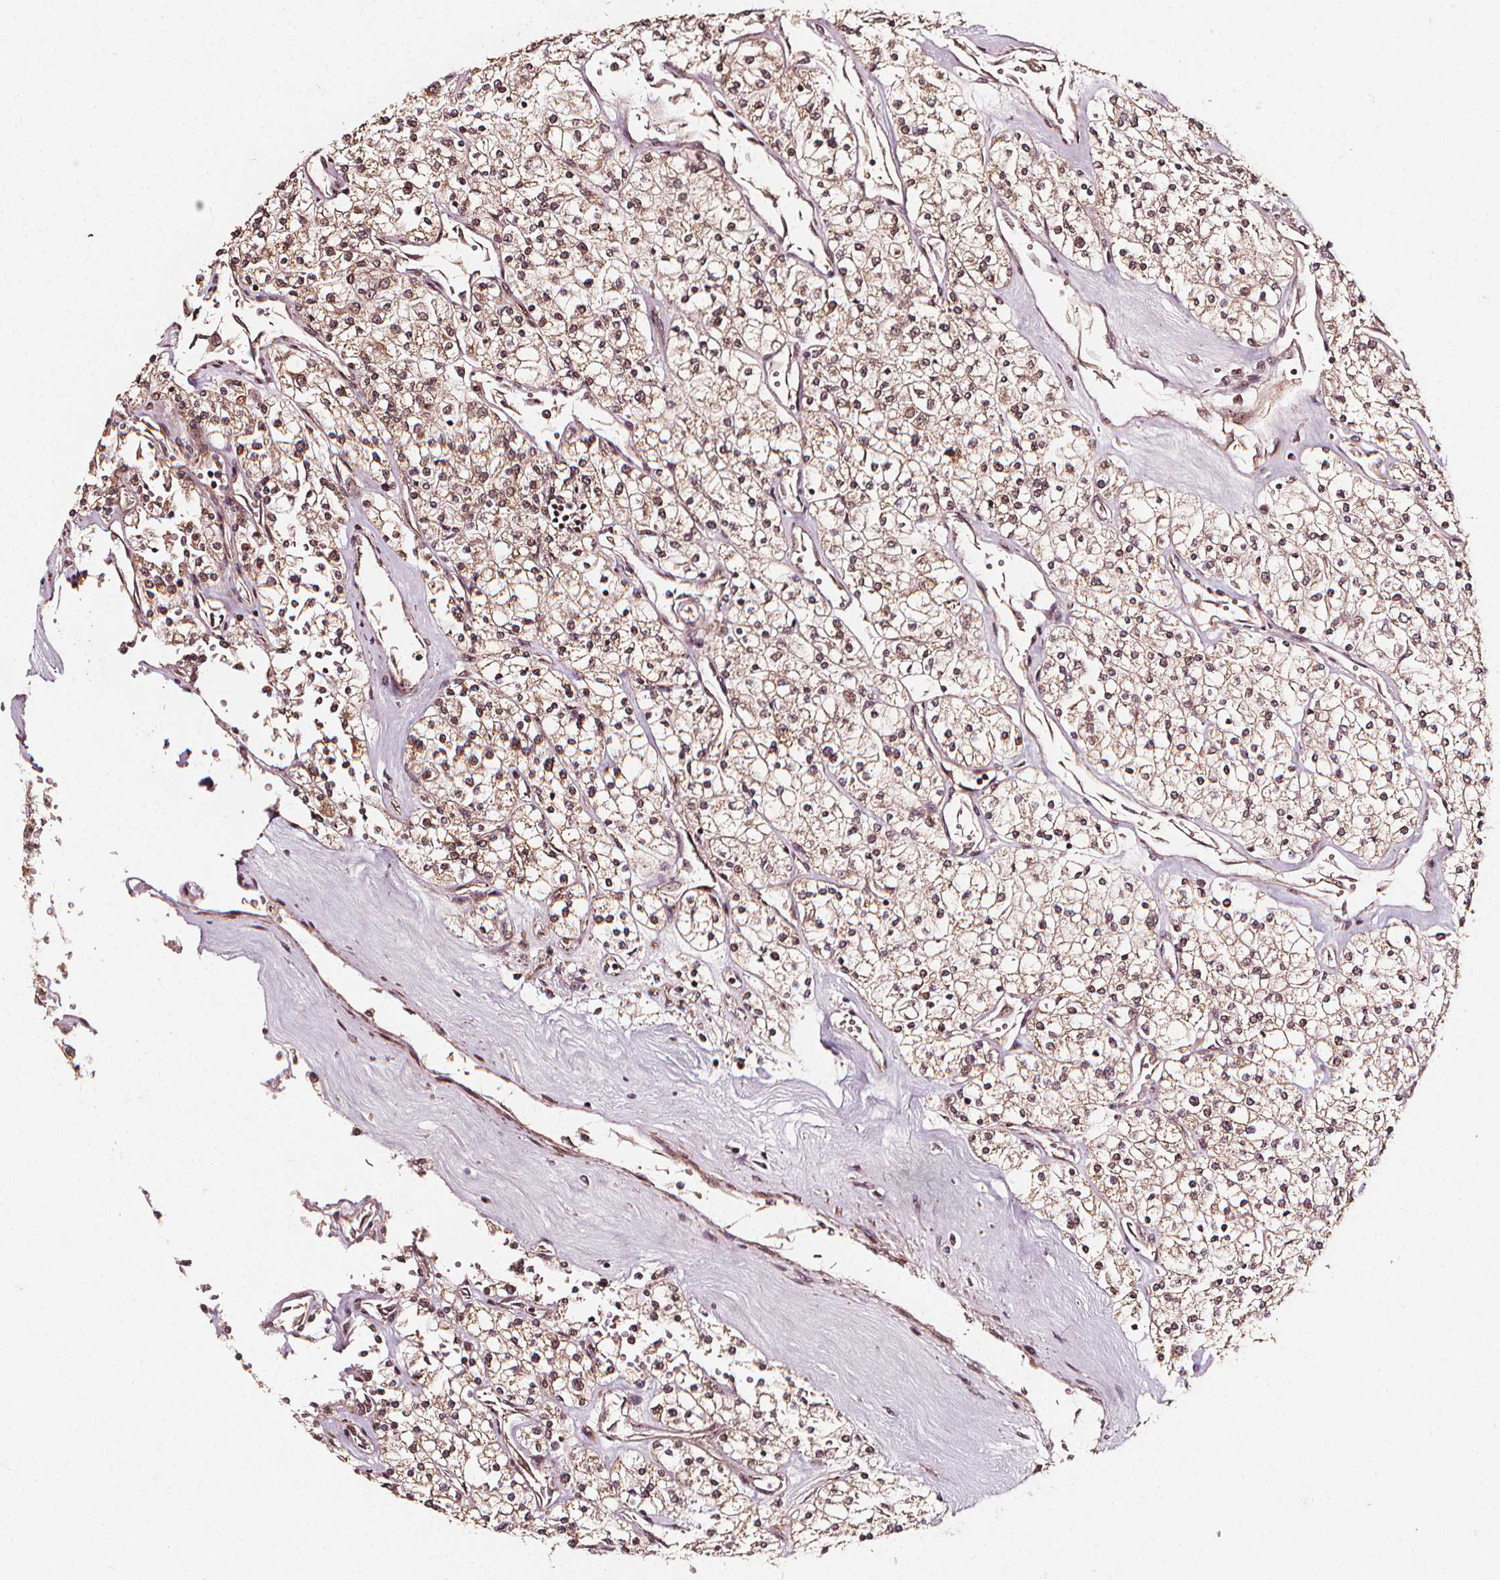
{"staining": {"intensity": "weak", "quantity": ">75%", "location": "cytoplasmic/membranous,nuclear"}, "tissue": "renal cancer", "cell_type": "Tumor cells", "image_type": "cancer", "snomed": [{"axis": "morphology", "description": "Adenocarcinoma, NOS"}, {"axis": "topography", "description": "Kidney"}], "caption": "Immunohistochemistry histopathology image of renal adenocarcinoma stained for a protein (brown), which displays low levels of weak cytoplasmic/membranous and nuclear staining in approximately >75% of tumor cells.", "gene": "EXOSC9", "patient": {"sex": "male", "age": 80}}